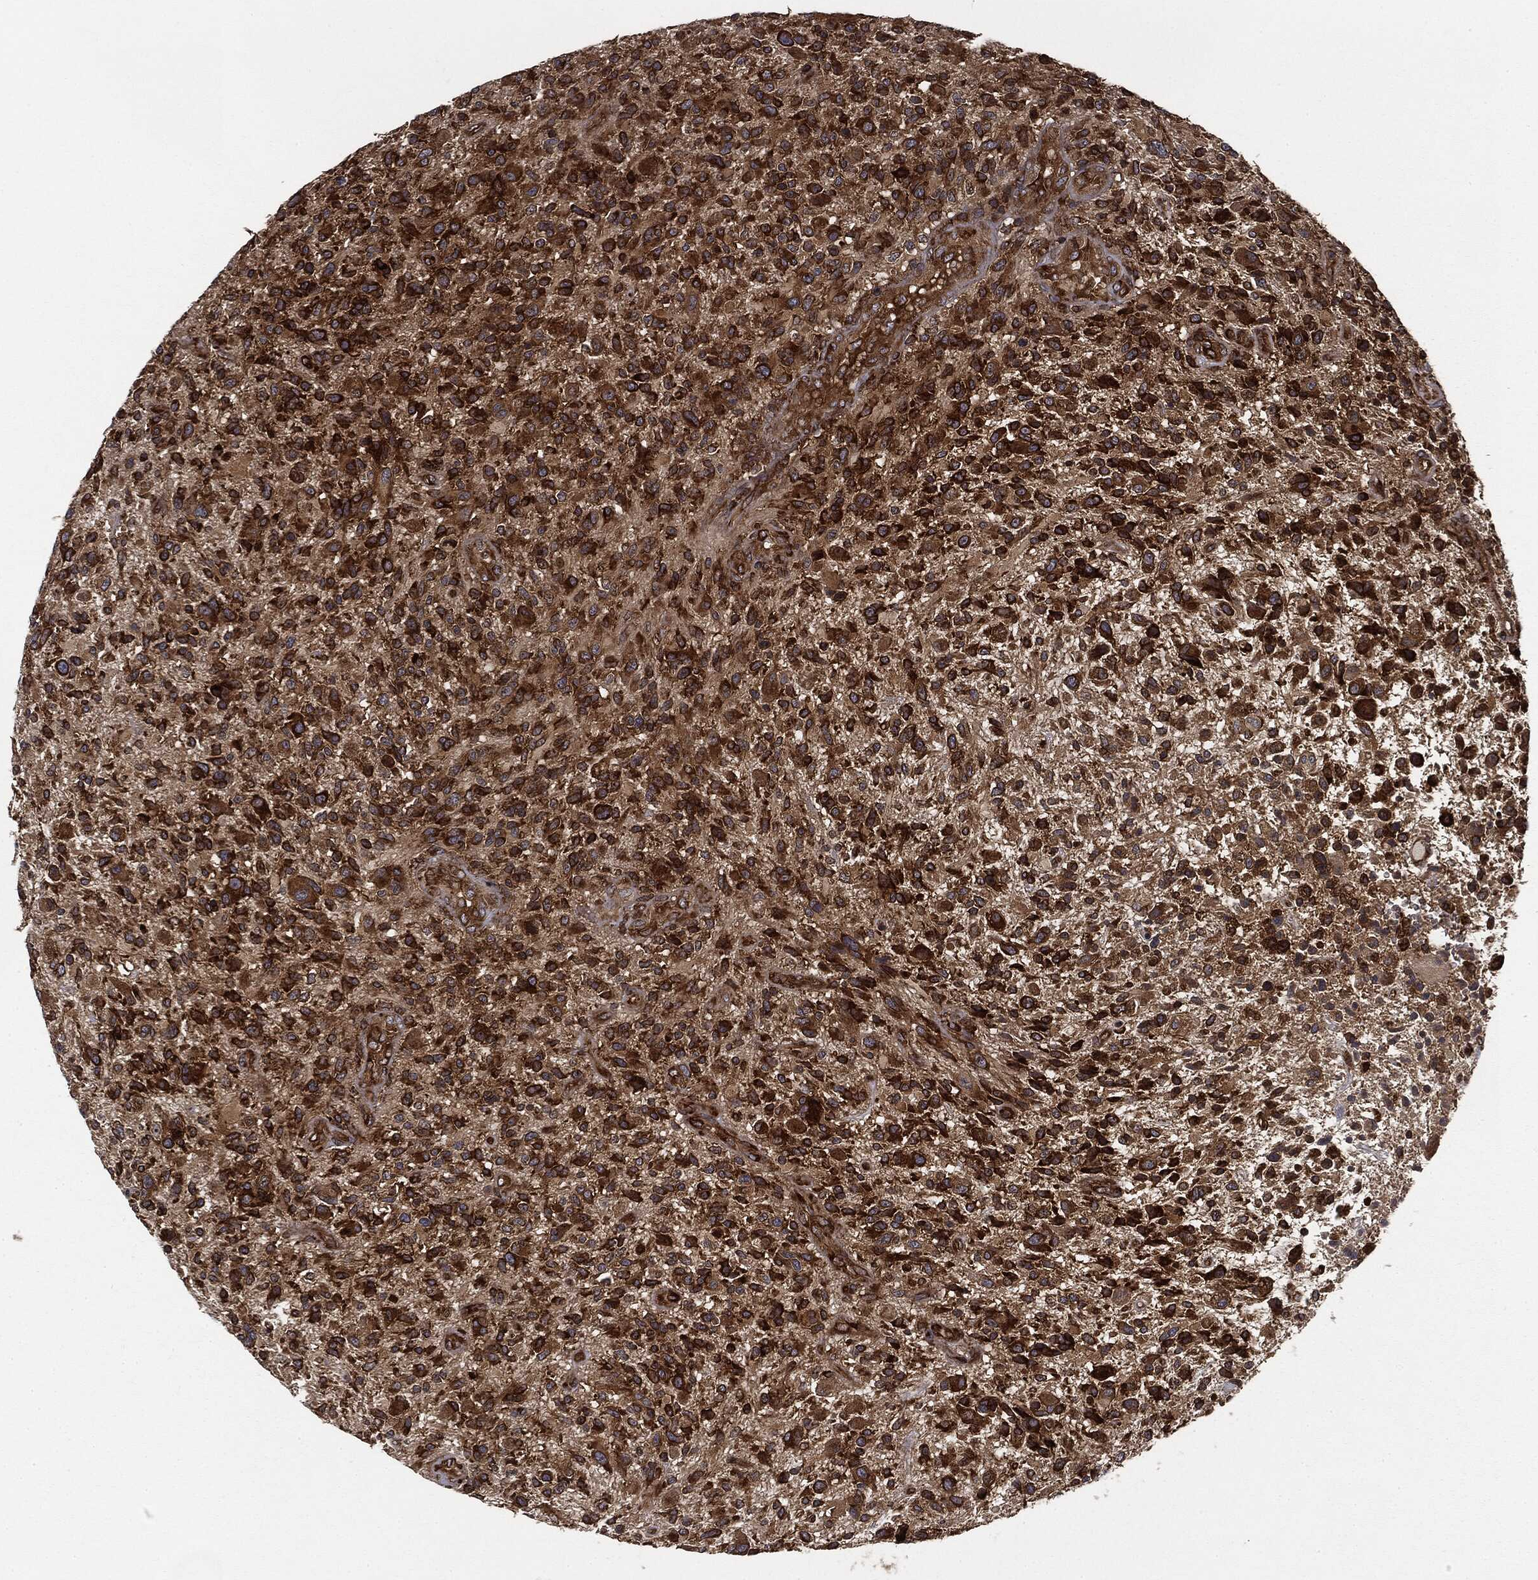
{"staining": {"intensity": "strong", "quantity": ">75%", "location": "cytoplasmic/membranous"}, "tissue": "glioma", "cell_type": "Tumor cells", "image_type": "cancer", "snomed": [{"axis": "morphology", "description": "Glioma, malignant, High grade"}, {"axis": "topography", "description": "Brain"}], "caption": "Immunohistochemical staining of human glioma exhibits high levels of strong cytoplasmic/membranous staining in about >75% of tumor cells.", "gene": "EIF2AK2", "patient": {"sex": "male", "age": 47}}